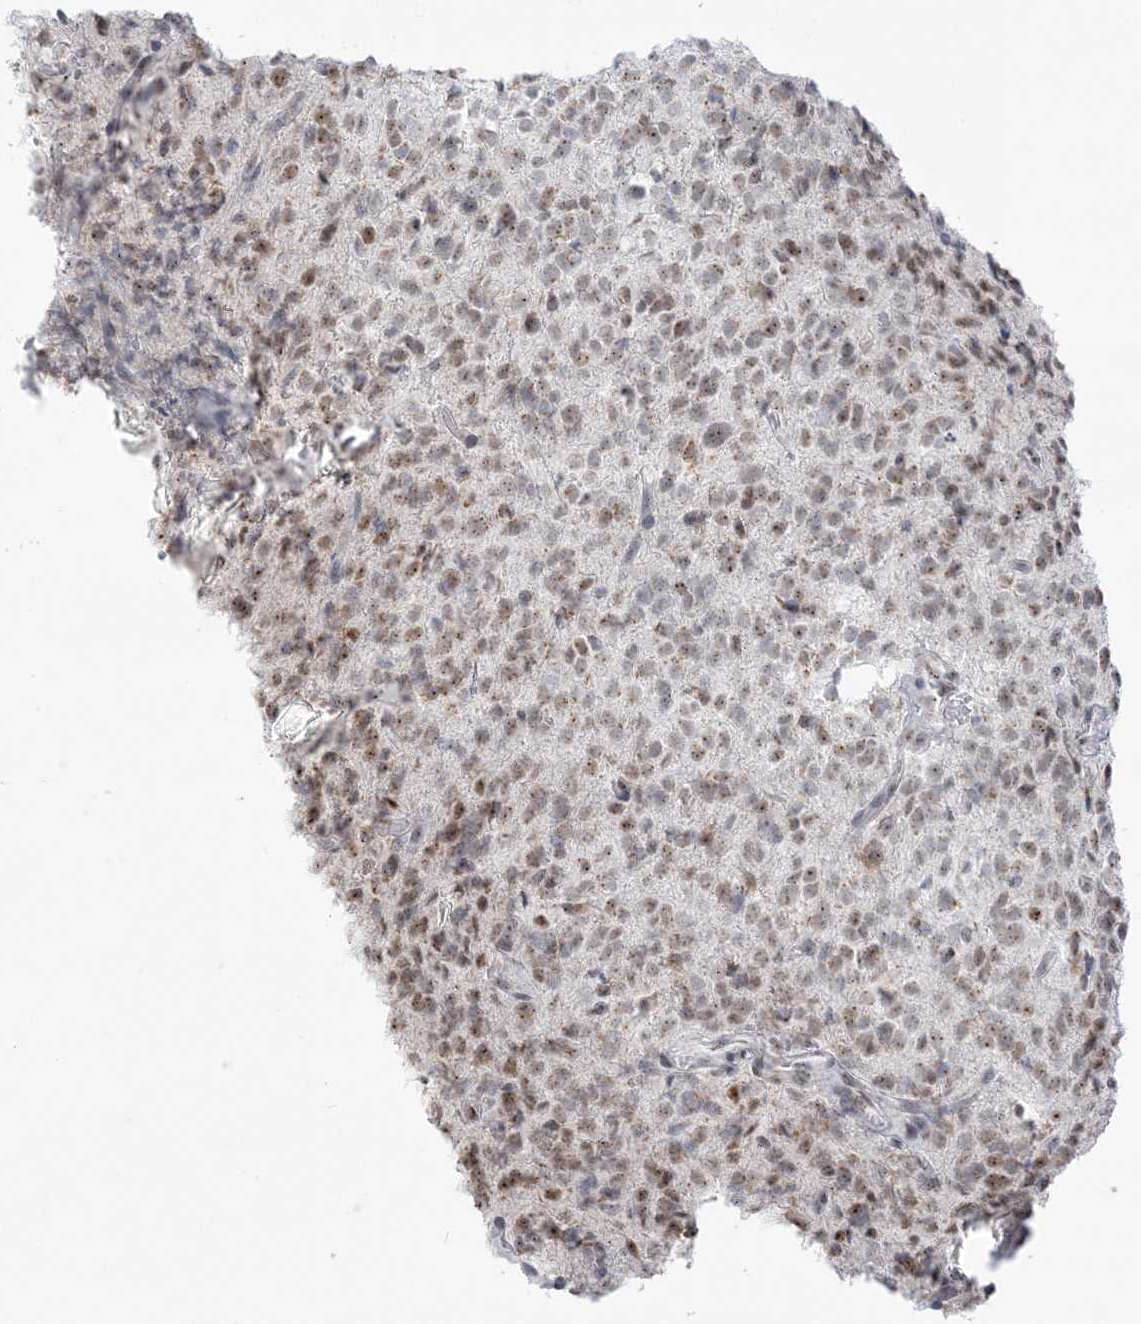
{"staining": {"intensity": "weak", "quantity": ">75%", "location": "nuclear"}, "tissue": "glioma", "cell_type": "Tumor cells", "image_type": "cancer", "snomed": [{"axis": "morphology", "description": "Glioma, malignant, High grade"}, {"axis": "topography", "description": "Brain"}], "caption": "High-grade glioma (malignant) stained with DAB (3,3'-diaminobenzidine) IHC reveals low levels of weak nuclear expression in about >75% of tumor cells.", "gene": "DDX21", "patient": {"sex": "male", "age": 34}}